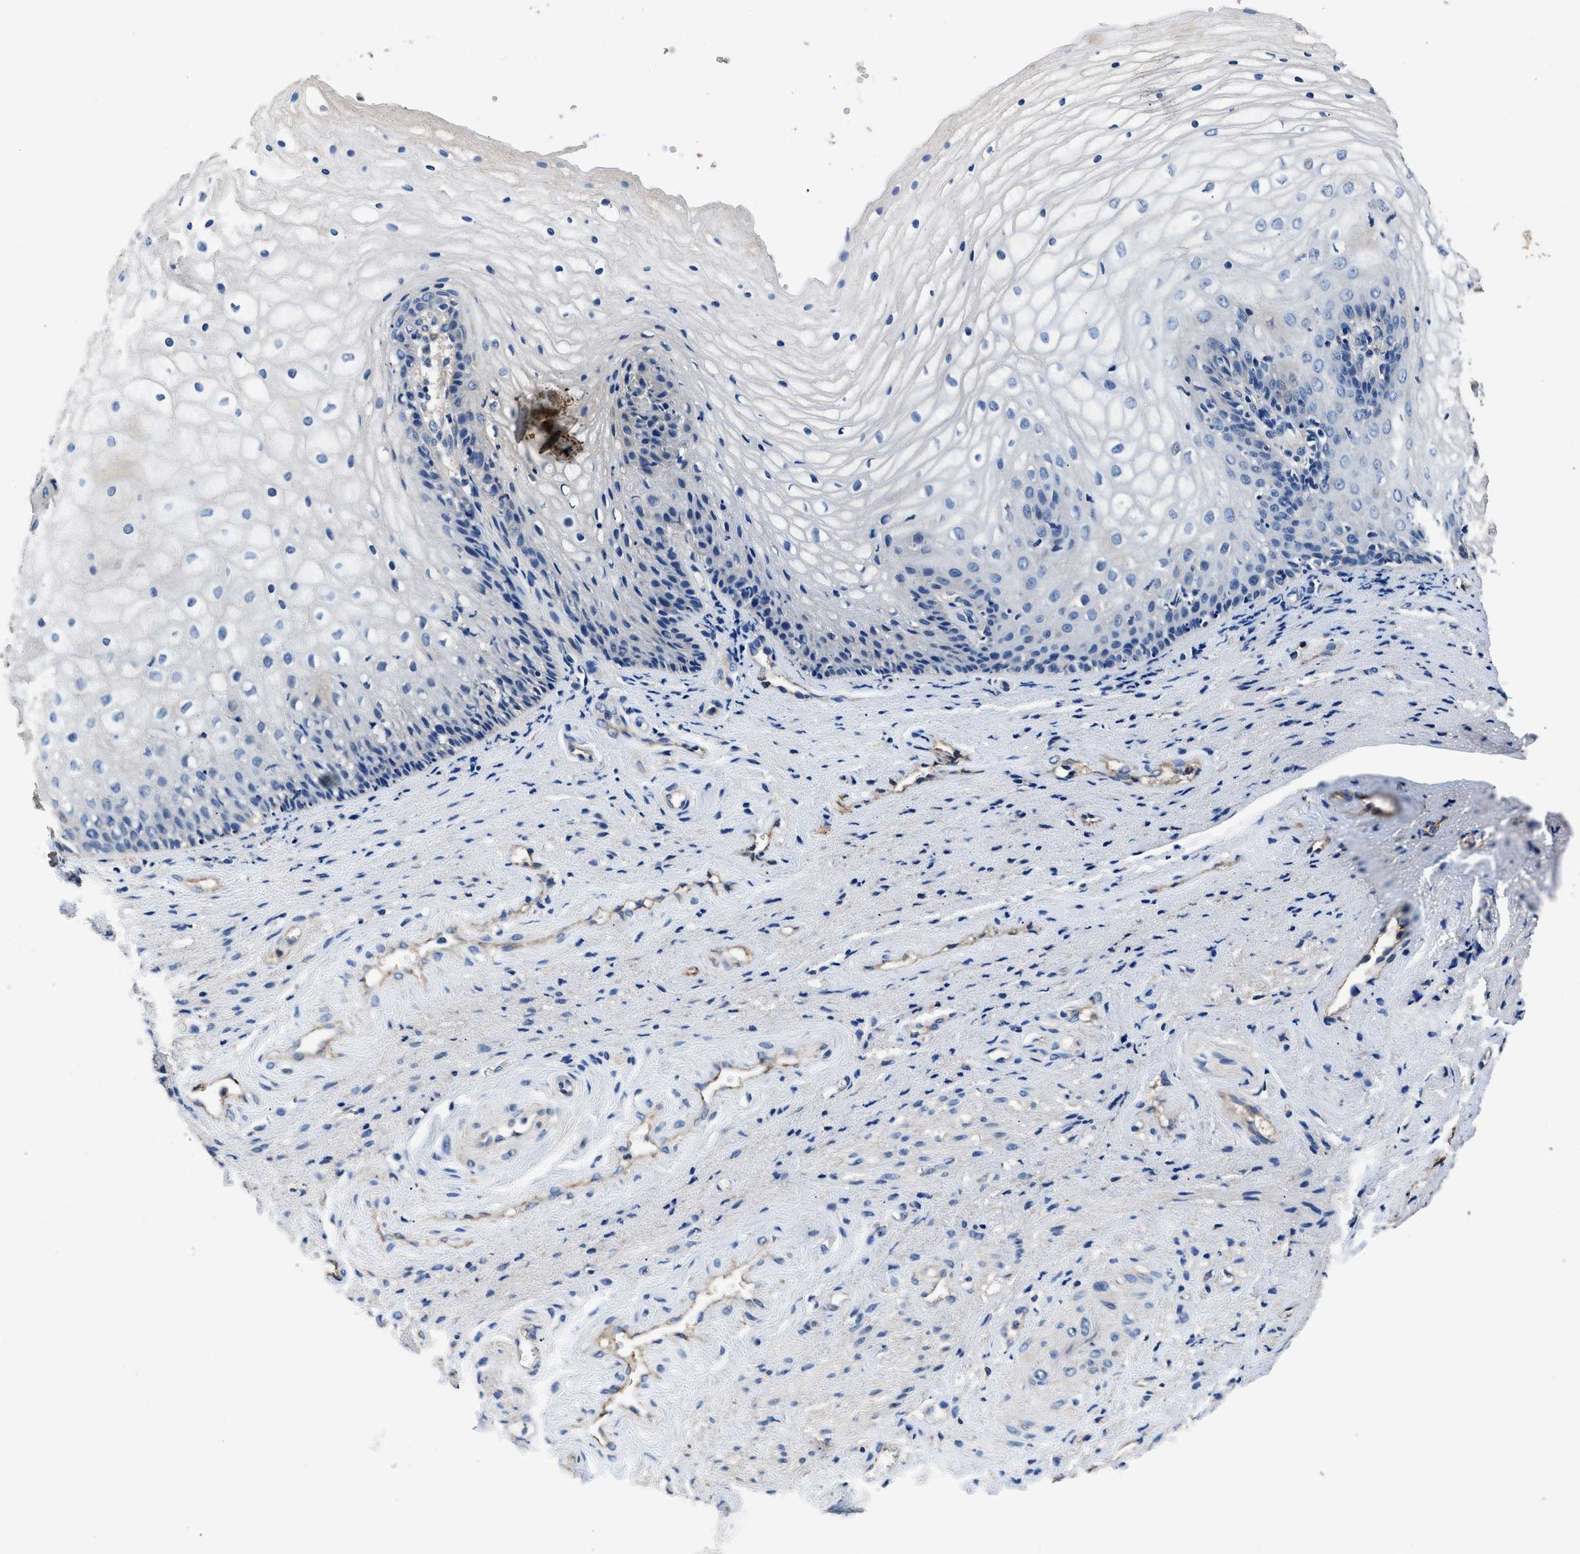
{"staining": {"intensity": "negative", "quantity": "none", "location": "none"}, "tissue": "vagina", "cell_type": "Squamous epithelial cells", "image_type": "normal", "snomed": [{"axis": "morphology", "description": "Normal tissue, NOS"}, {"axis": "topography", "description": "Vagina"}], "caption": "IHC of benign vagina demonstrates no staining in squamous epithelial cells.", "gene": "DHRS7B", "patient": {"sex": "female", "age": 34}}